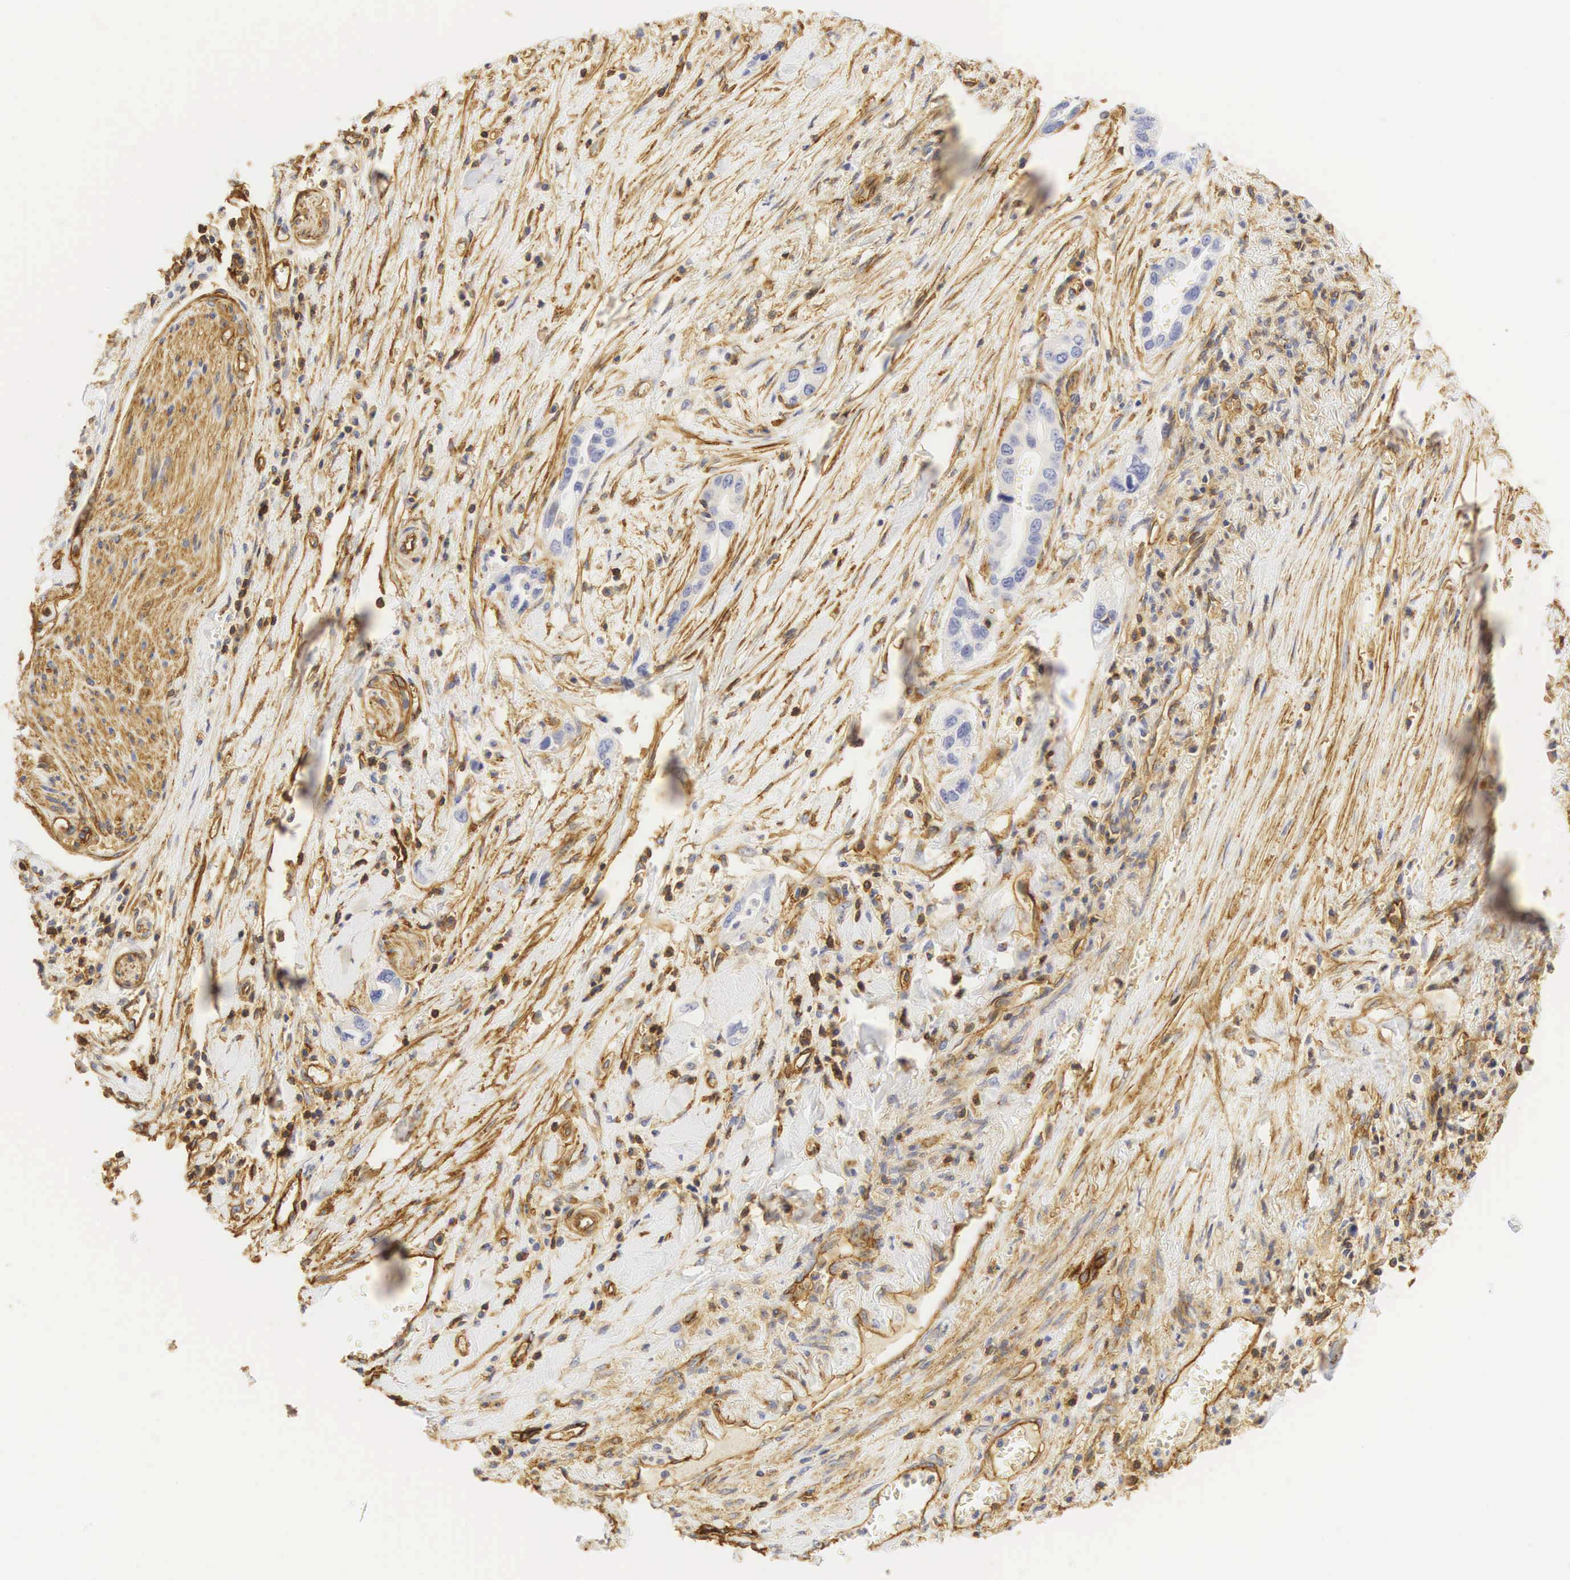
{"staining": {"intensity": "negative", "quantity": "none", "location": "none"}, "tissue": "pancreatic cancer", "cell_type": "Tumor cells", "image_type": "cancer", "snomed": [{"axis": "morphology", "description": "Adenocarcinoma, NOS"}, {"axis": "topography", "description": "Pancreas"}], "caption": "A micrograph of adenocarcinoma (pancreatic) stained for a protein shows no brown staining in tumor cells.", "gene": "CD99", "patient": {"sex": "male", "age": 69}}